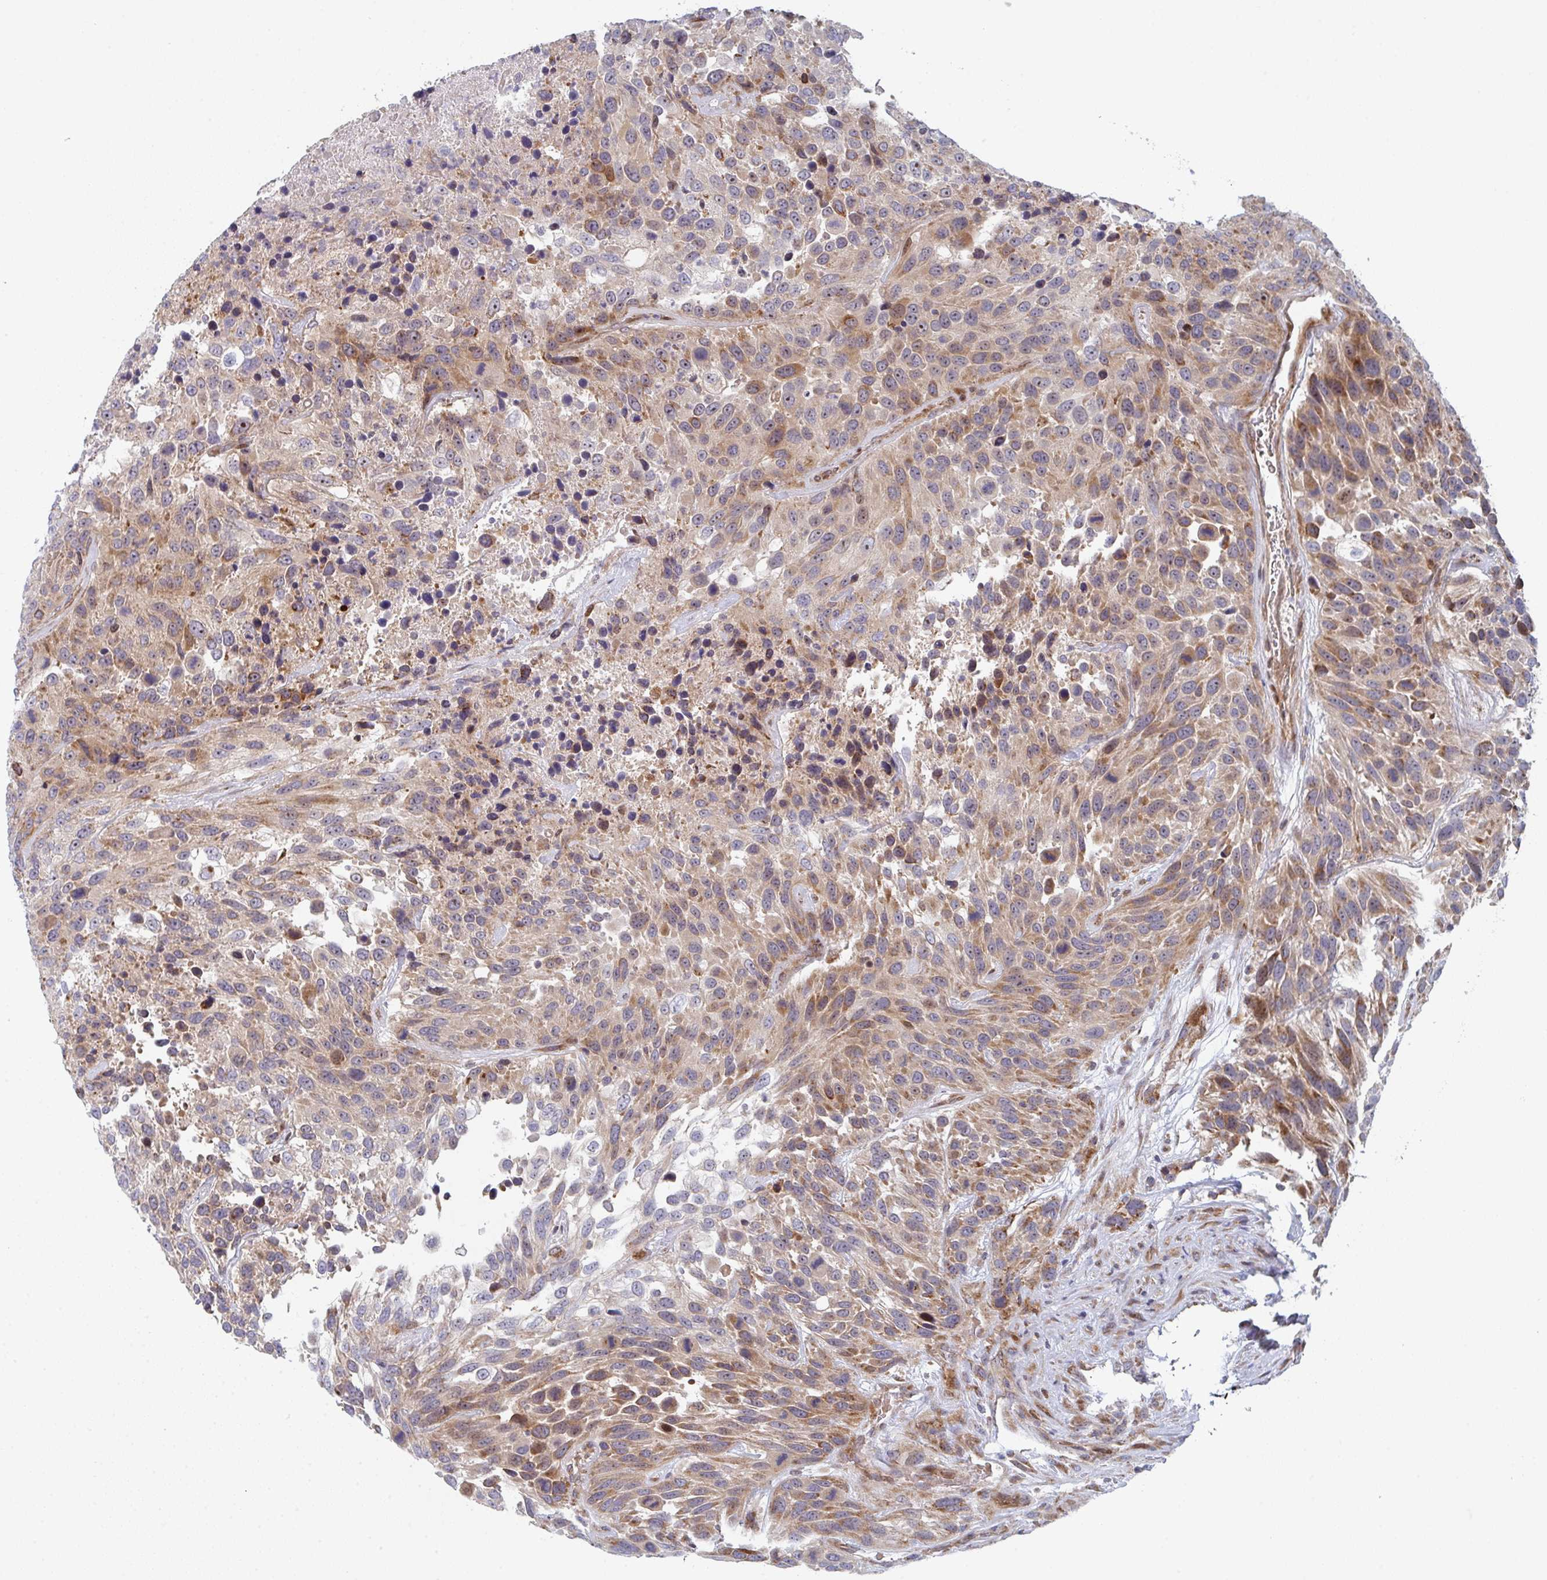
{"staining": {"intensity": "moderate", "quantity": ">75%", "location": "cytoplasmic/membranous"}, "tissue": "urothelial cancer", "cell_type": "Tumor cells", "image_type": "cancer", "snomed": [{"axis": "morphology", "description": "Urothelial carcinoma, High grade"}, {"axis": "topography", "description": "Urinary bladder"}], "caption": "High-grade urothelial carcinoma stained with a brown dye exhibits moderate cytoplasmic/membranous positive positivity in about >75% of tumor cells.", "gene": "ZNF644", "patient": {"sex": "female", "age": 70}}